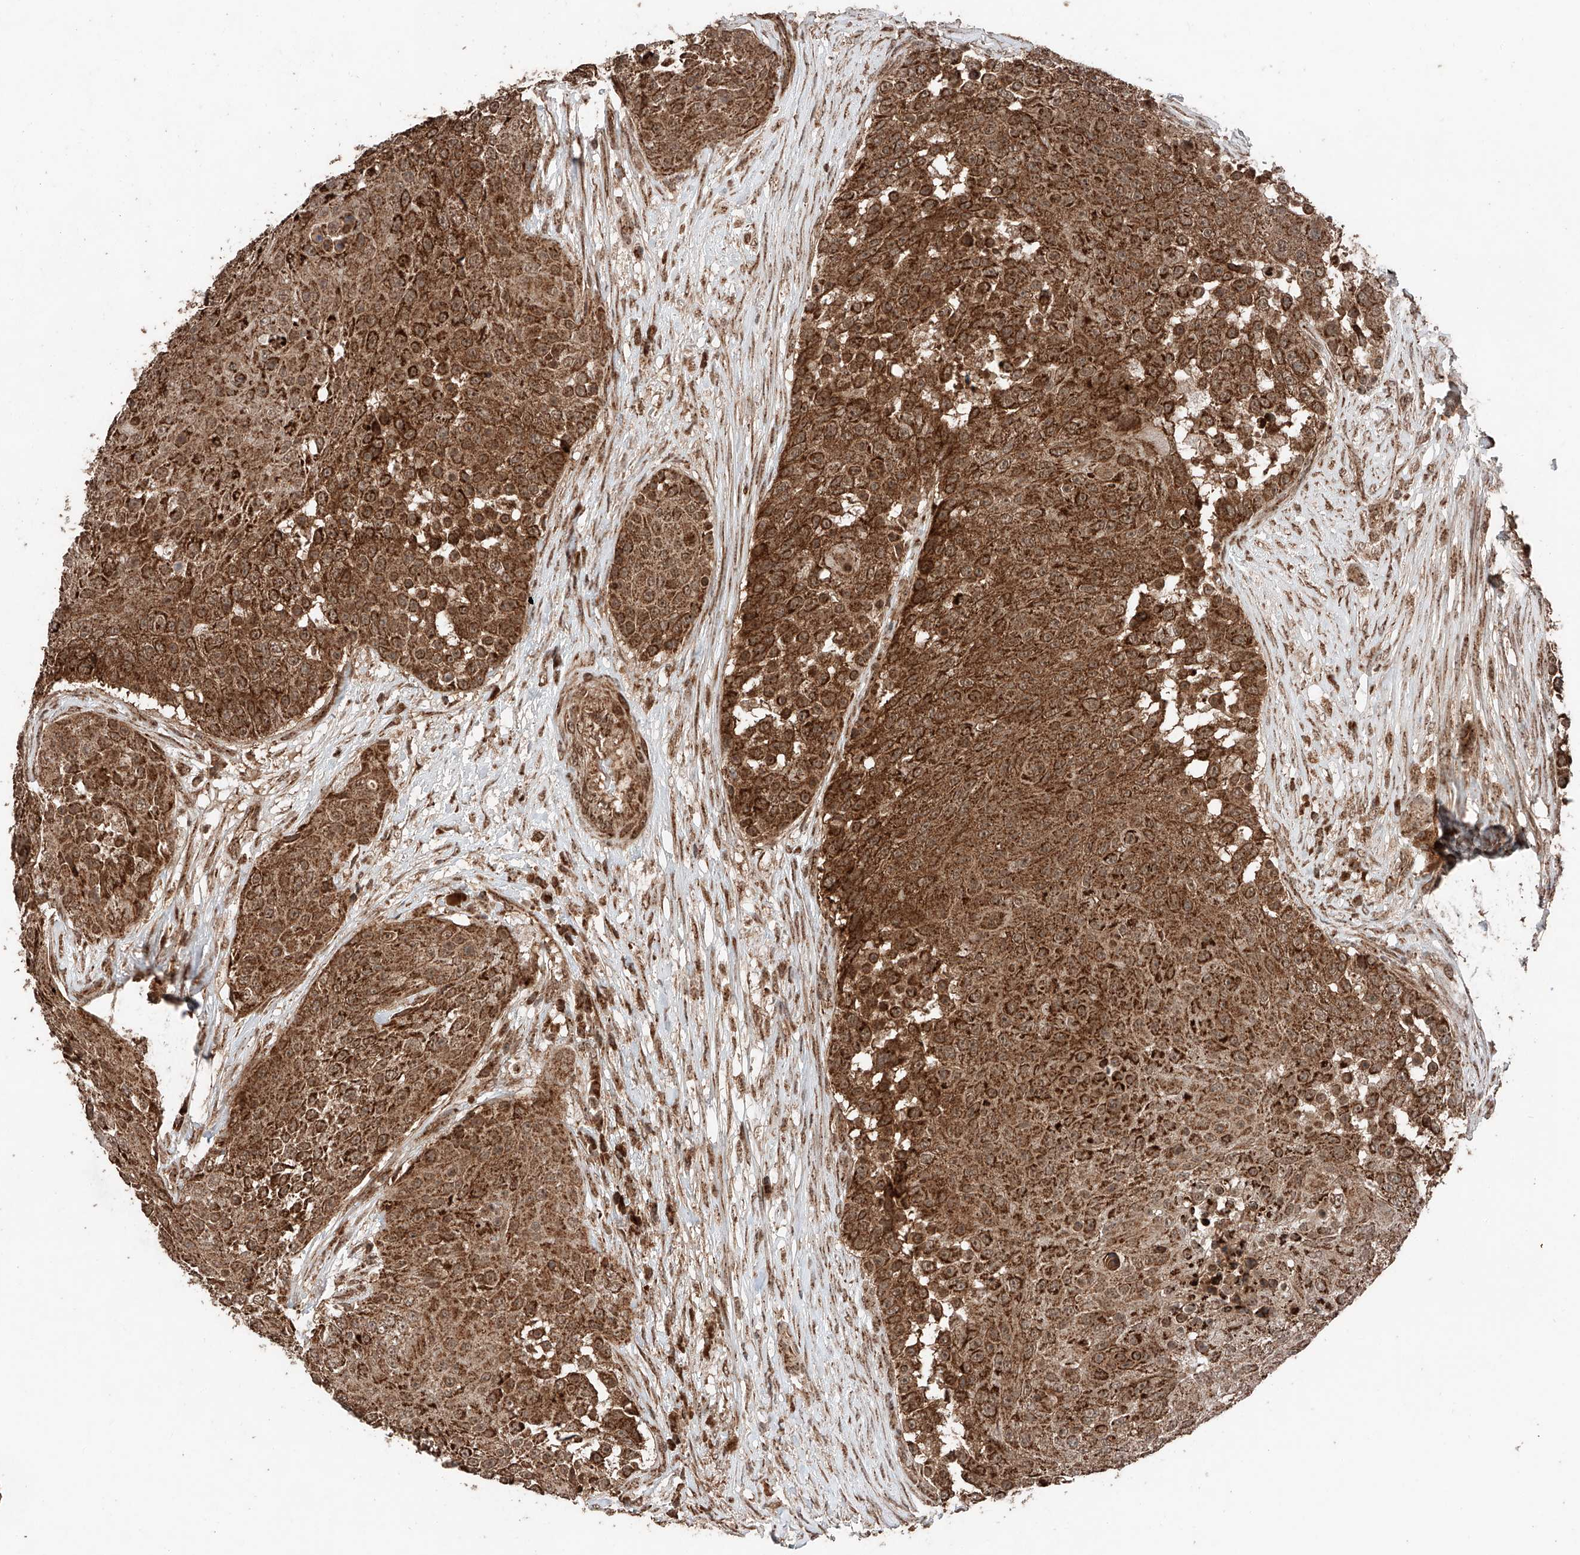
{"staining": {"intensity": "strong", "quantity": ">75%", "location": "cytoplasmic/membranous"}, "tissue": "urothelial cancer", "cell_type": "Tumor cells", "image_type": "cancer", "snomed": [{"axis": "morphology", "description": "Urothelial carcinoma, High grade"}, {"axis": "topography", "description": "Urinary bladder"}], "caption": "The micrograph displays staining of high-grade urothelial carcinoma, revealing strong cytoplasmic/membranous protein staining (brown color) within tumor cells. The protein of interest is stained brown, and the nuclei are stained in blue (DAB (3,3'-diaminobenzidine) IHC with brightfield microscopy, high magnification).", "gene": "ZSCAN29", "patient": {"sex": "female", "age": 63}}